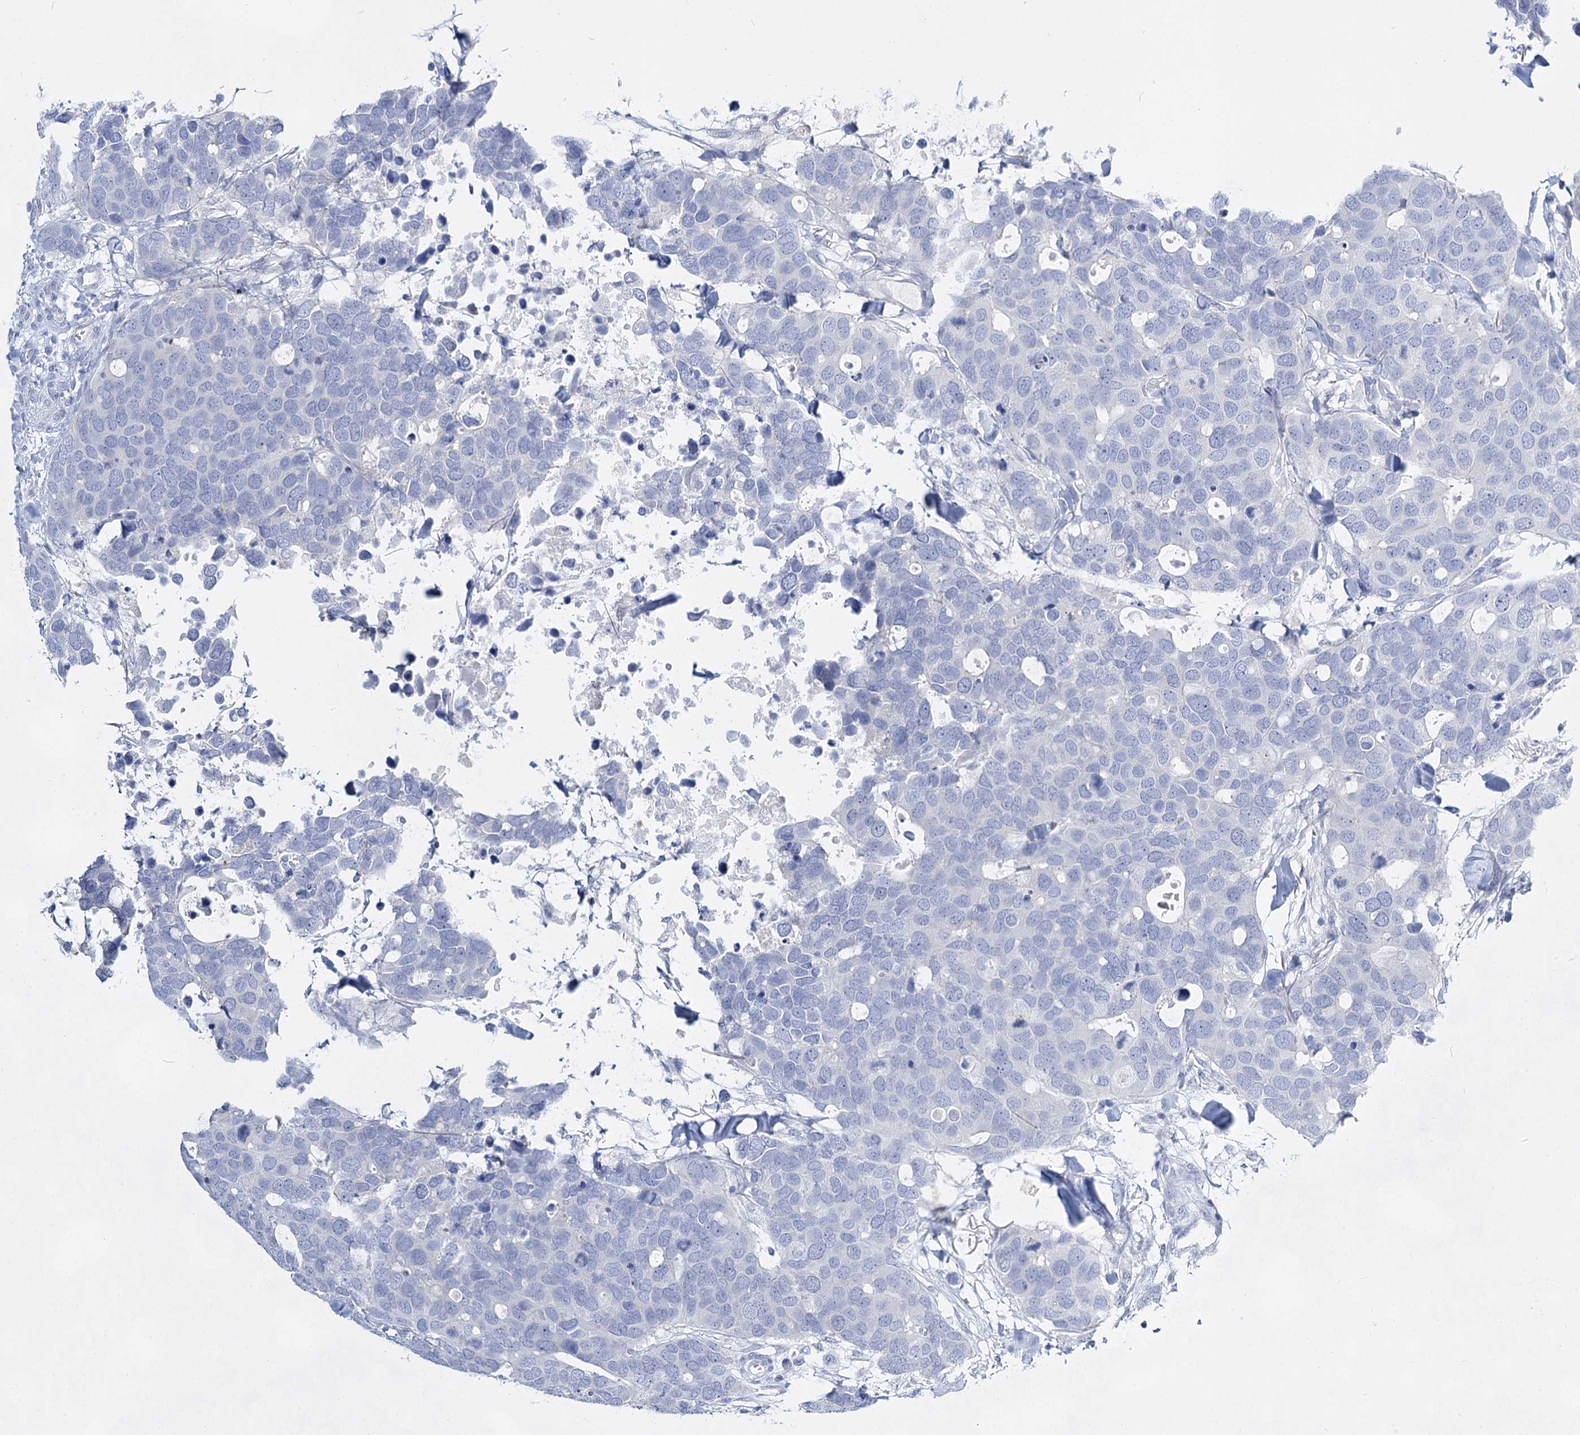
{"staining": {"intensity": "negative", "quantity": "none", "location": "none"}, "tissue": "breast cancer", "cell_type": "Tumor cells", "image_type": "cancer", "snomed": [{"axis": "morphology", "description": "Duct carcinoma"}, {"axis": "topography", "description": "Breast"}], "caption": "Breast cancer (intraductal carcinoma) stained for a protein using IHC exhibits no staining tumor cells.", "gene": "SLC17A2", "patient": {"sex": "female", "age": 83}}